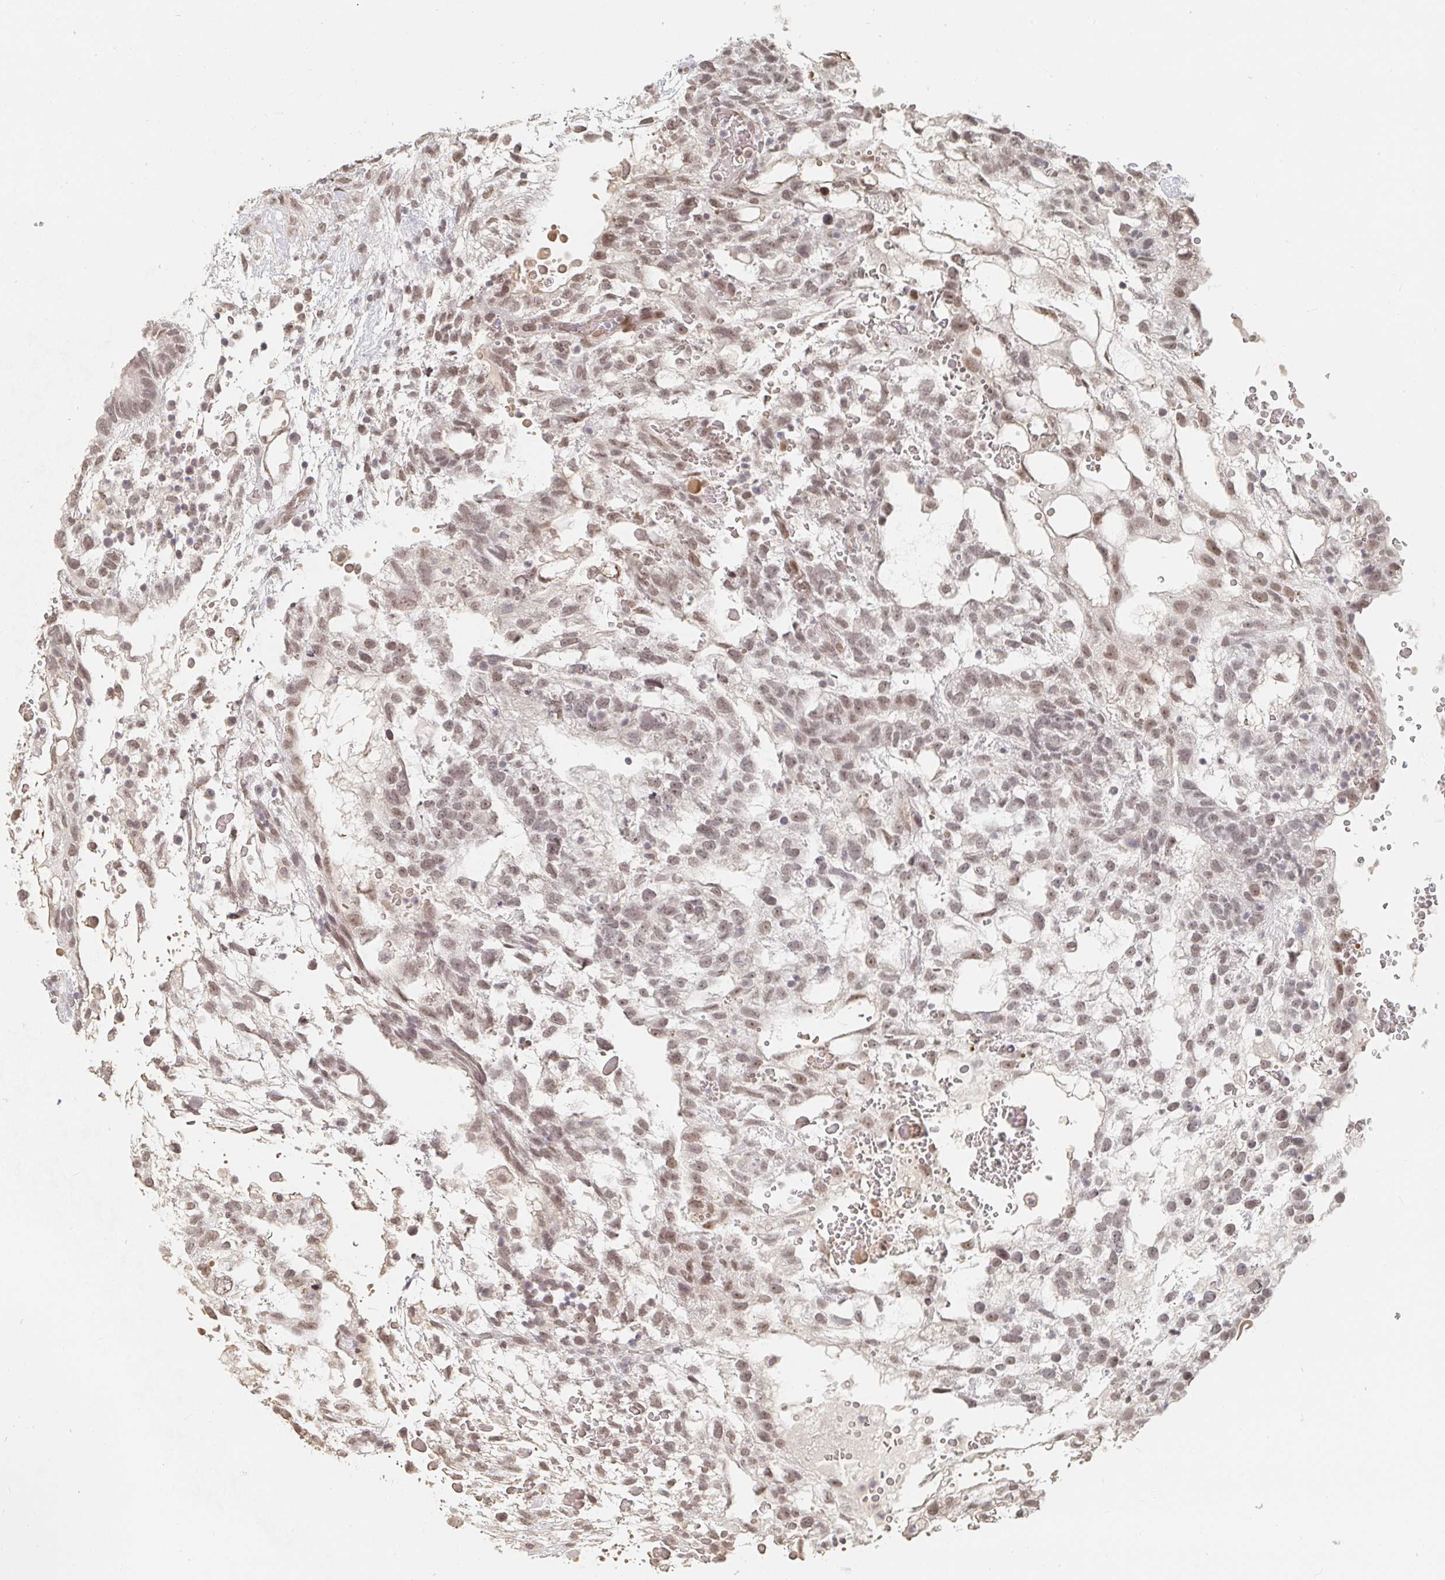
{"staining": {"intensity": "weak", "quantity": ">75%", "location": "nuclear"}, "tissue": "testis cancer", "cell_type": "Tumor cells", "image_type": "cancer", "snomed": [{"axis": "morphology", "description": "Normal tissue, NOS"}, {"axis": "morphology", "description": "Carcinoma, Embryonal, NOS"}, {"axis": "topography", "description": "Testis"}], "caption": "Testis cancer (embryonal carcinoma) tissue exhibits weak nuclear positivity in about >75% of tumor cells, visualized by immunohistochemistry.", "gene": "CHD2", "patient": {"sex": "male", "age": 32}}